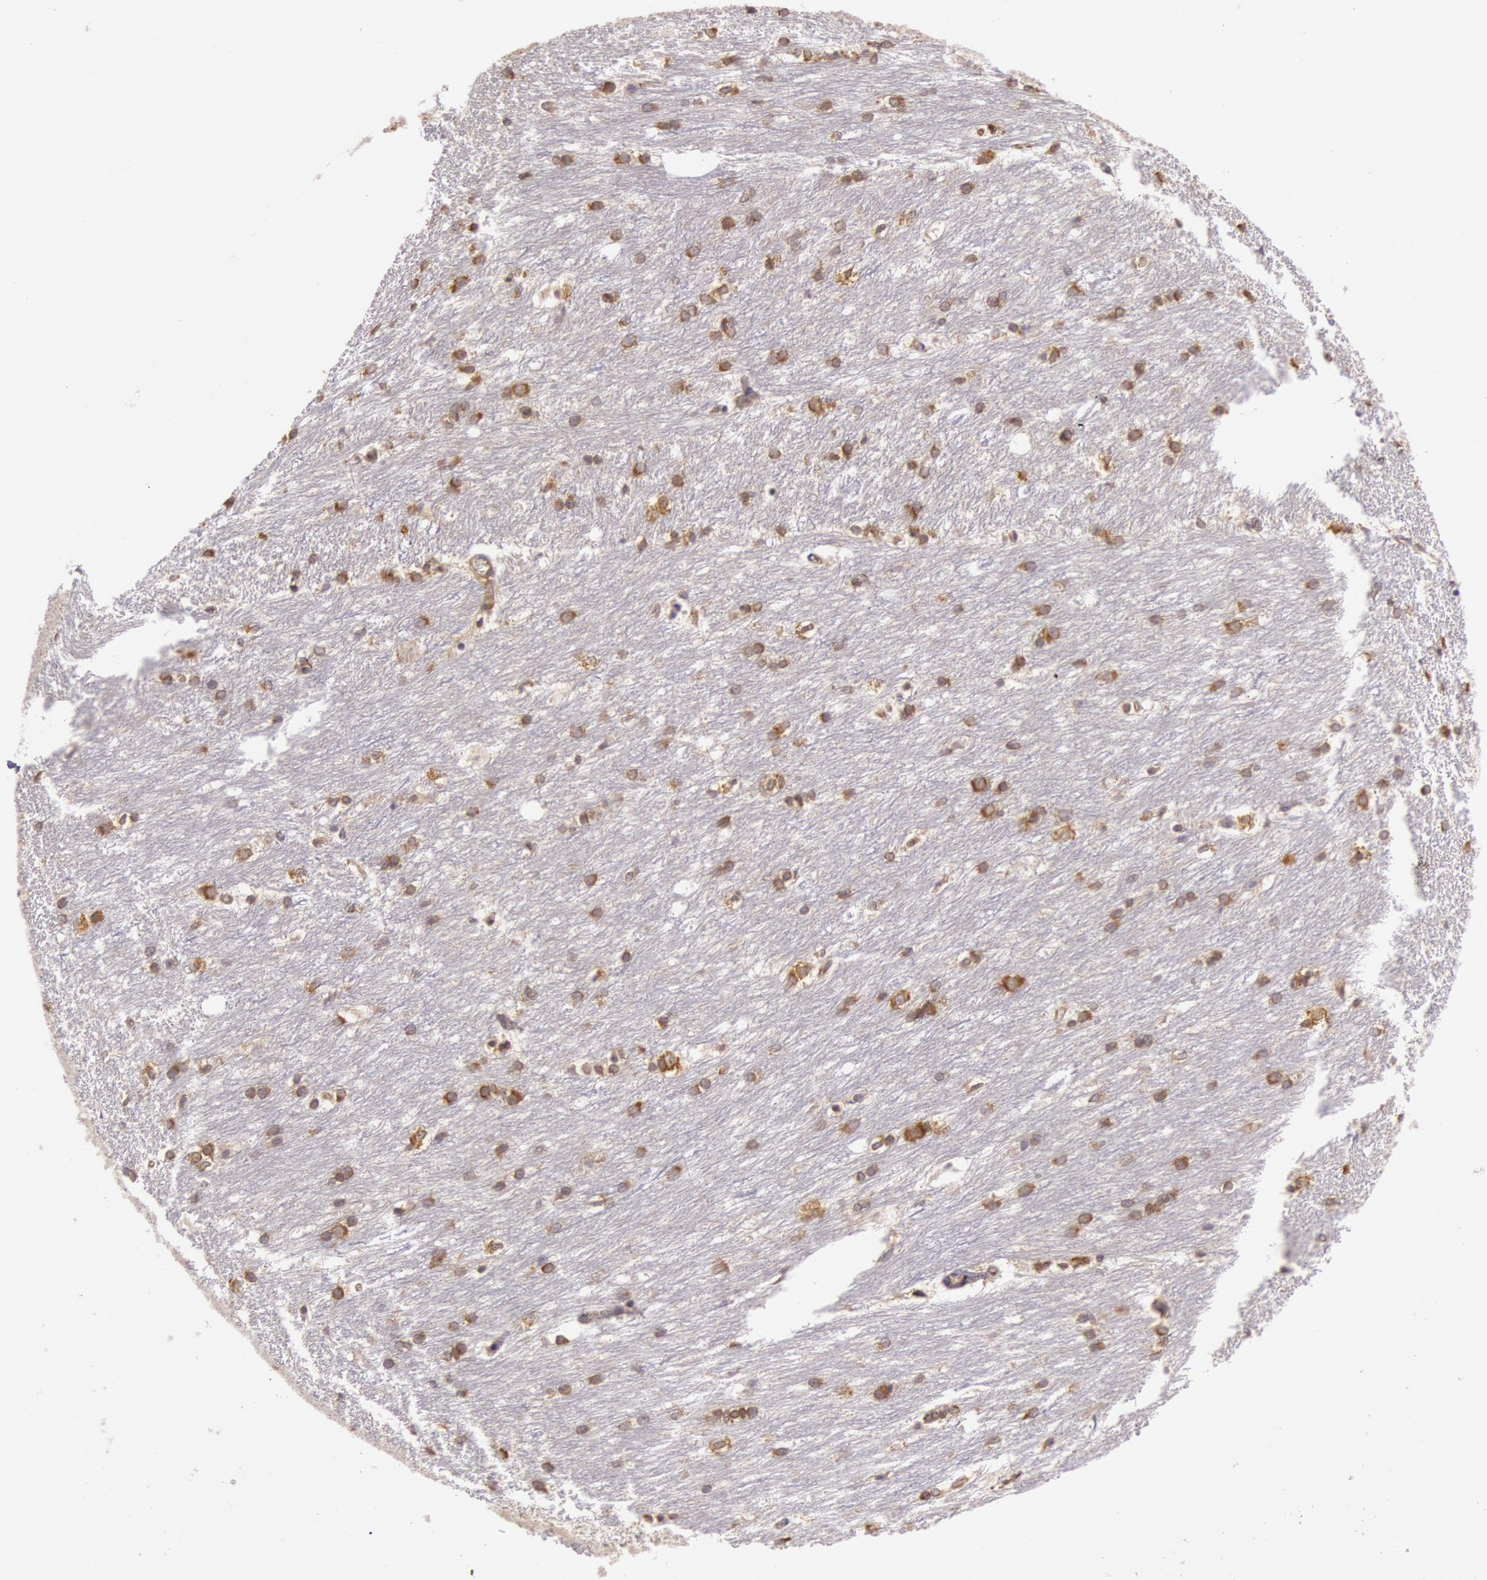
{"staining": {"intensity": "moderate", "quantity": ">75%", "location": "cytoplasmic/membranous"}, "tissue": "caudate", "cell_type": "Glial cells", "image_type": "normal", "snomed": [{"axis": "morphology", "description": "Normal tissue, NOS"}, {"axis": "topography", "description": "Lateral ventricle wall"}], "caption": "Benign caudate shows moderate cytoplasmic/membranous staining in approximately >75% of glial cells.", "gene": "CHUK", "patient": {"sex": "female", "age": 19}}